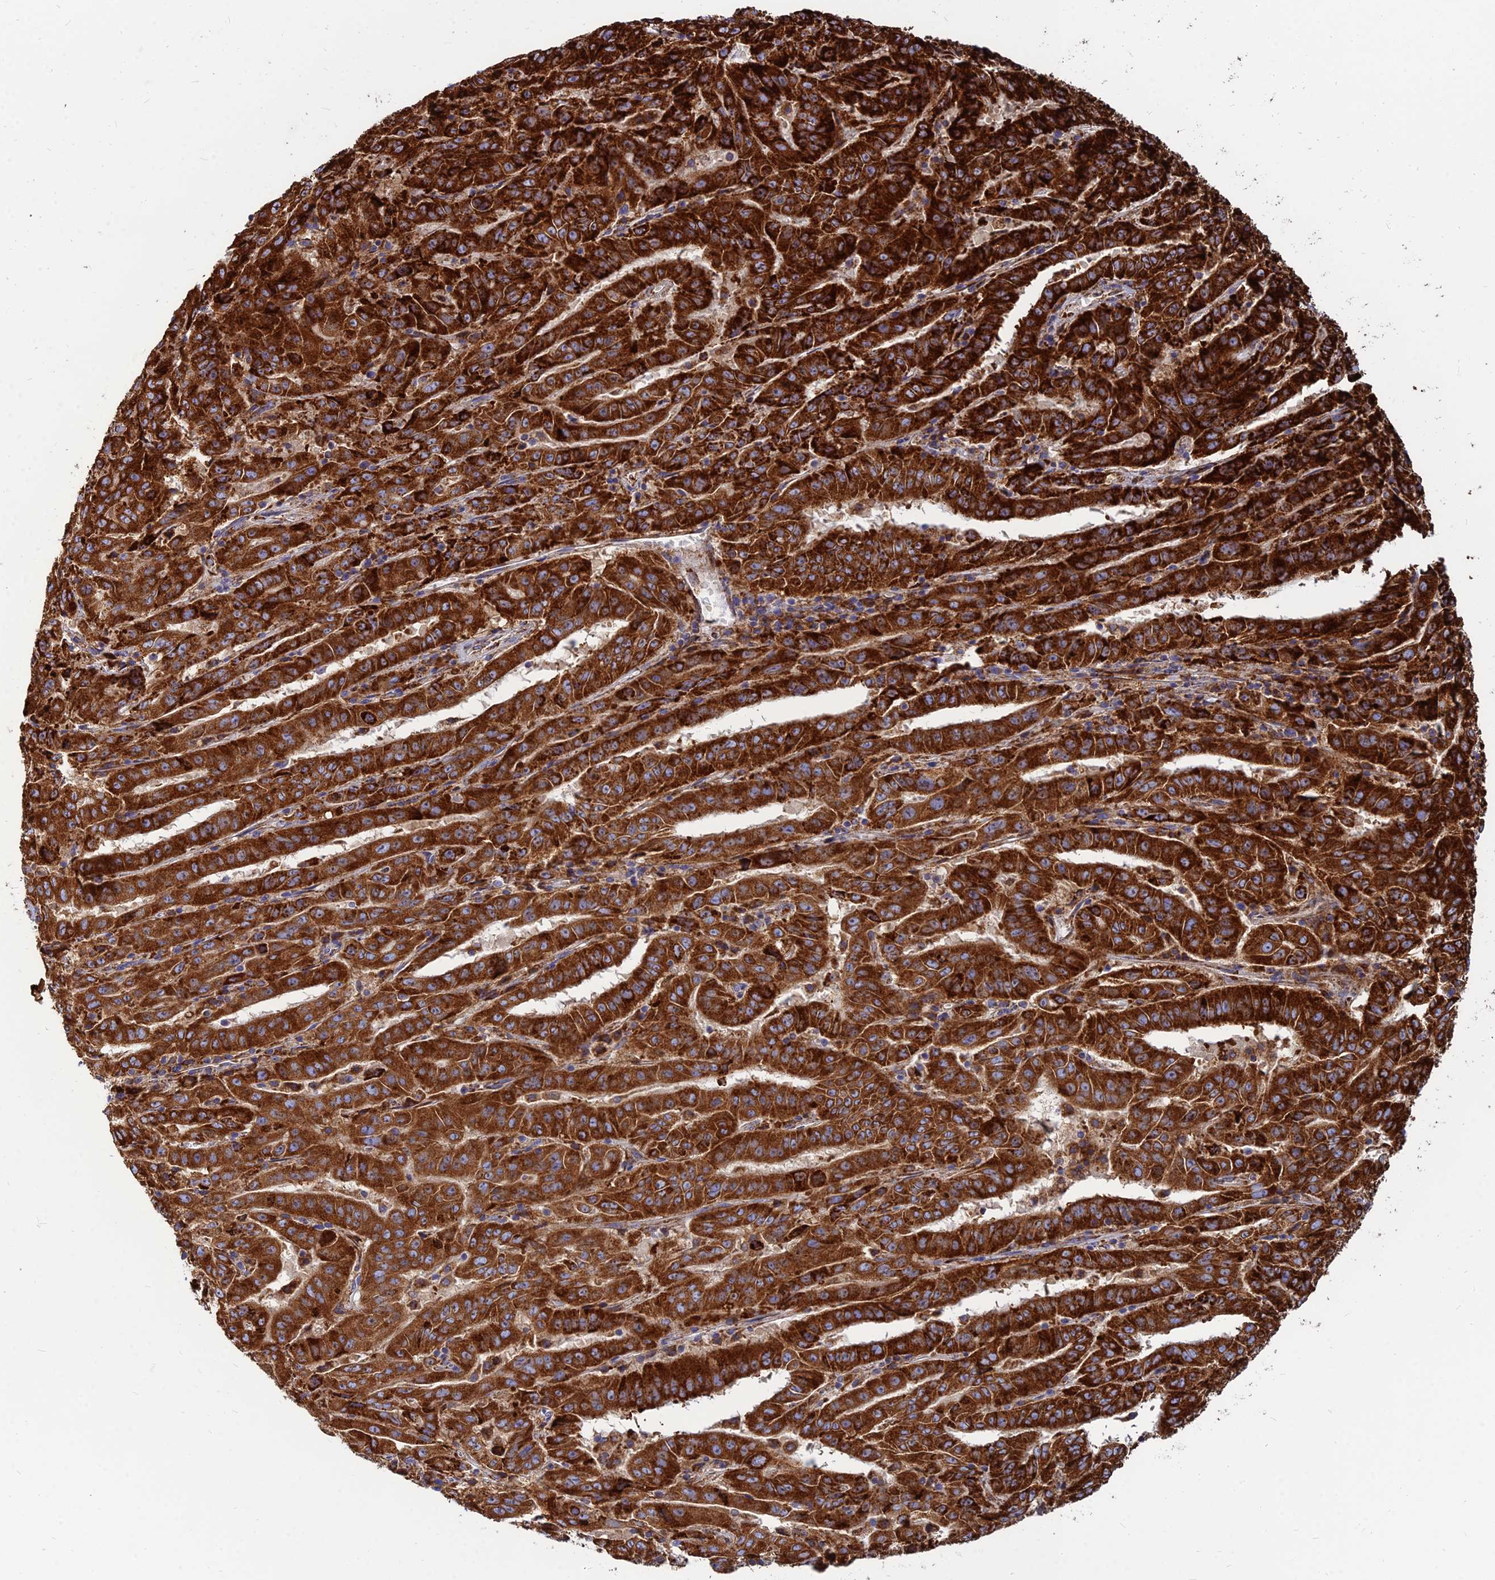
{"staining": {"intensity": "strong", "quantity": ">75%", "location": "cytoplasmic/membranous"}, "tissue": "pancreatic cancer", "cell_type": "Tumor cells", "image_type": "cancer", "snomed": [{"axis": "morphology", "description": "Adenocarcinoma, NOS"}, {"axis": "topography", "description": "Pancreas"}], "caption": "Protein expression by immunohistochemistry reveals strong cytoplasmic/membranous staining in approximately >75% of tumor cells in adenocarcinoma (pancreatic). Using DAB (brown) and hematoxylin (blue) stains, captured at high magnification using brightfield microscopy.", "gene": "CCT6B", "patient": {"sex": "male", "age": 63}}